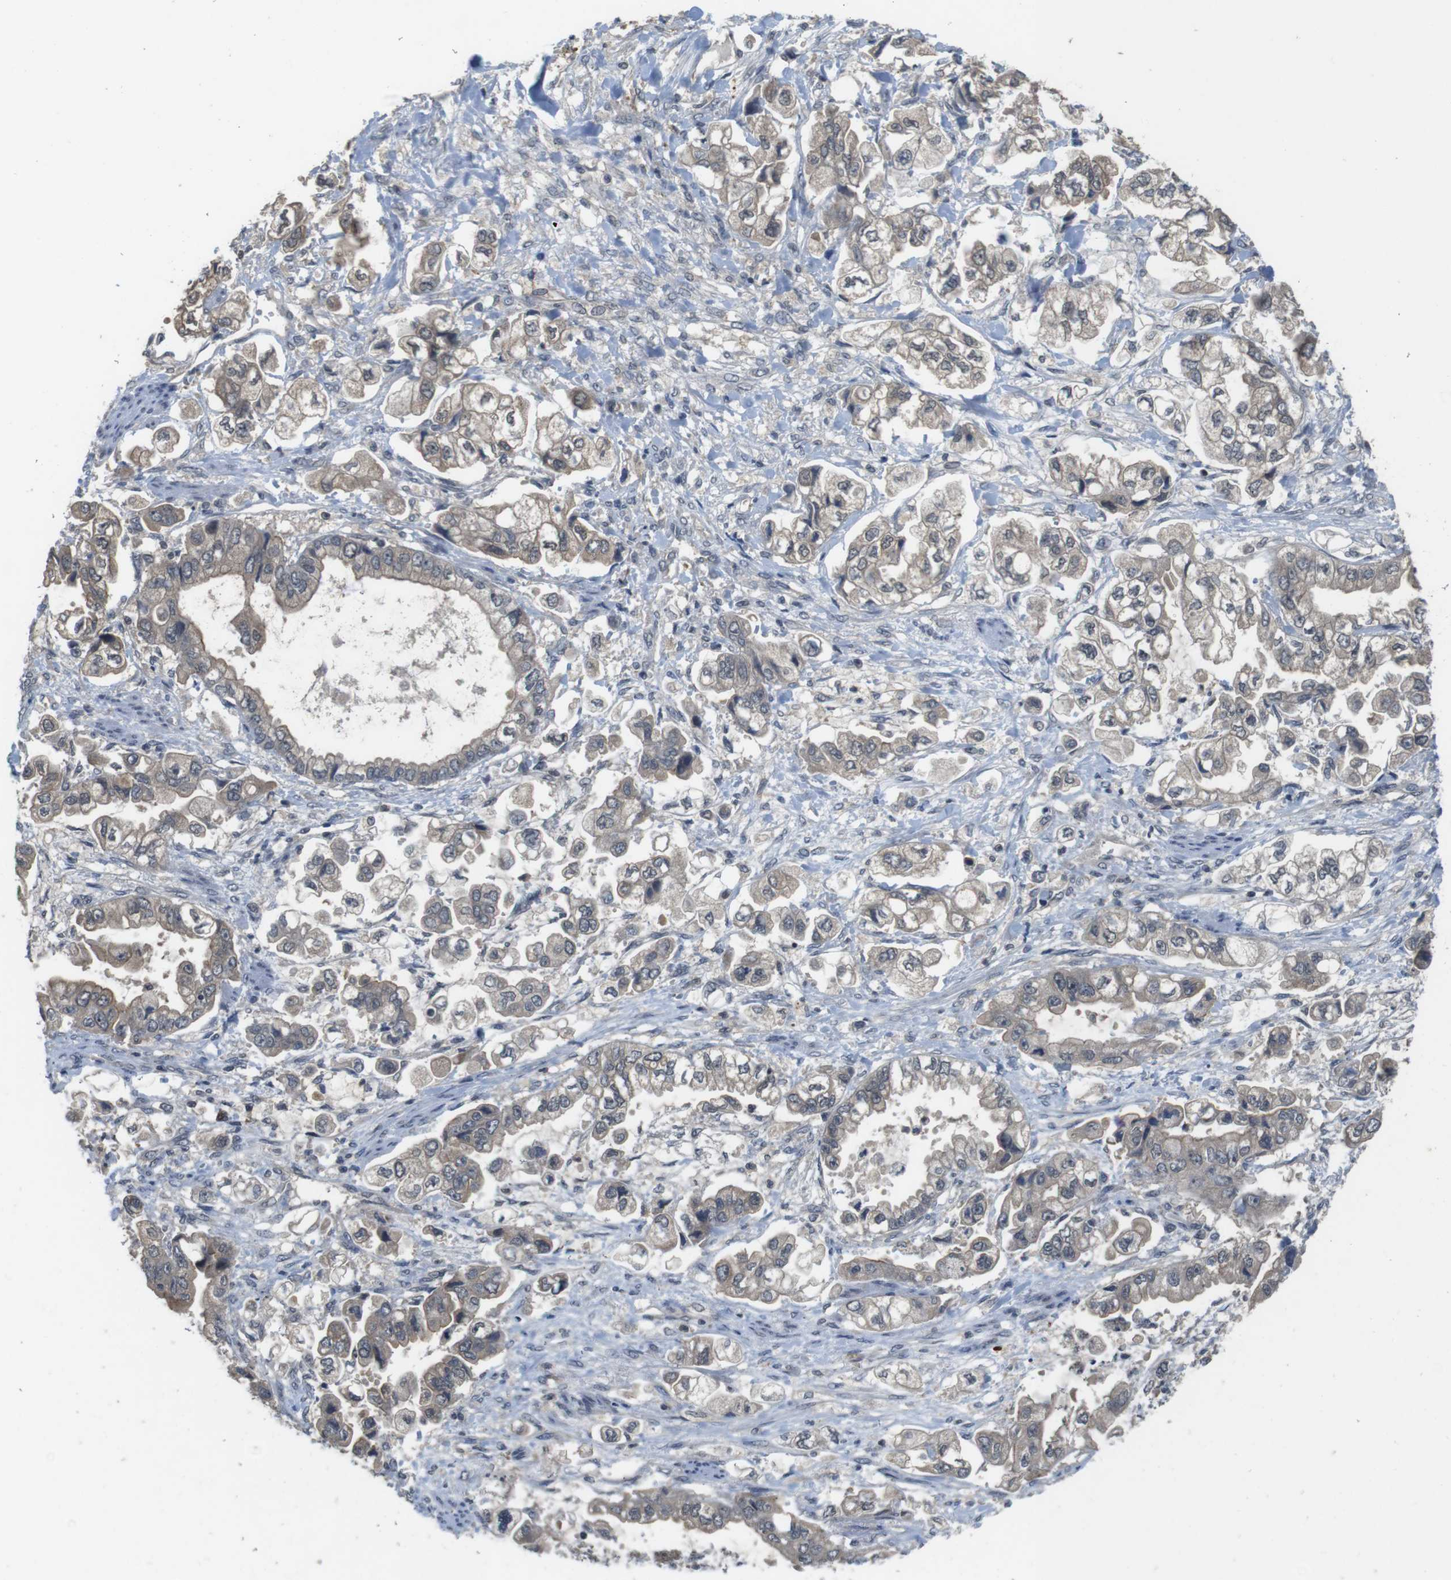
{"staining": {"intensity": "weak", "quantity": ">75%", "location": "cytoplasmic/membranous"}, "tissue": "stomach cancer", "cell_type": "Tumor cells", "image_type": "cancer", "snomed": [{"axis": "morphology", "description": "Normal tissue, NOS"}, {"axis": "morphology", "description": "Adenocarcinoma, NOS"}, {"axis": "topography", "description": "Stomach"}], "caption": "A brown stain highlights weak cytoplasmic/membranous positivity of a protein in stomach cancer (adenocarcinoma) tumor cells.", "gene": "FADD", "patient": {"sex": "male", "age": 62}}